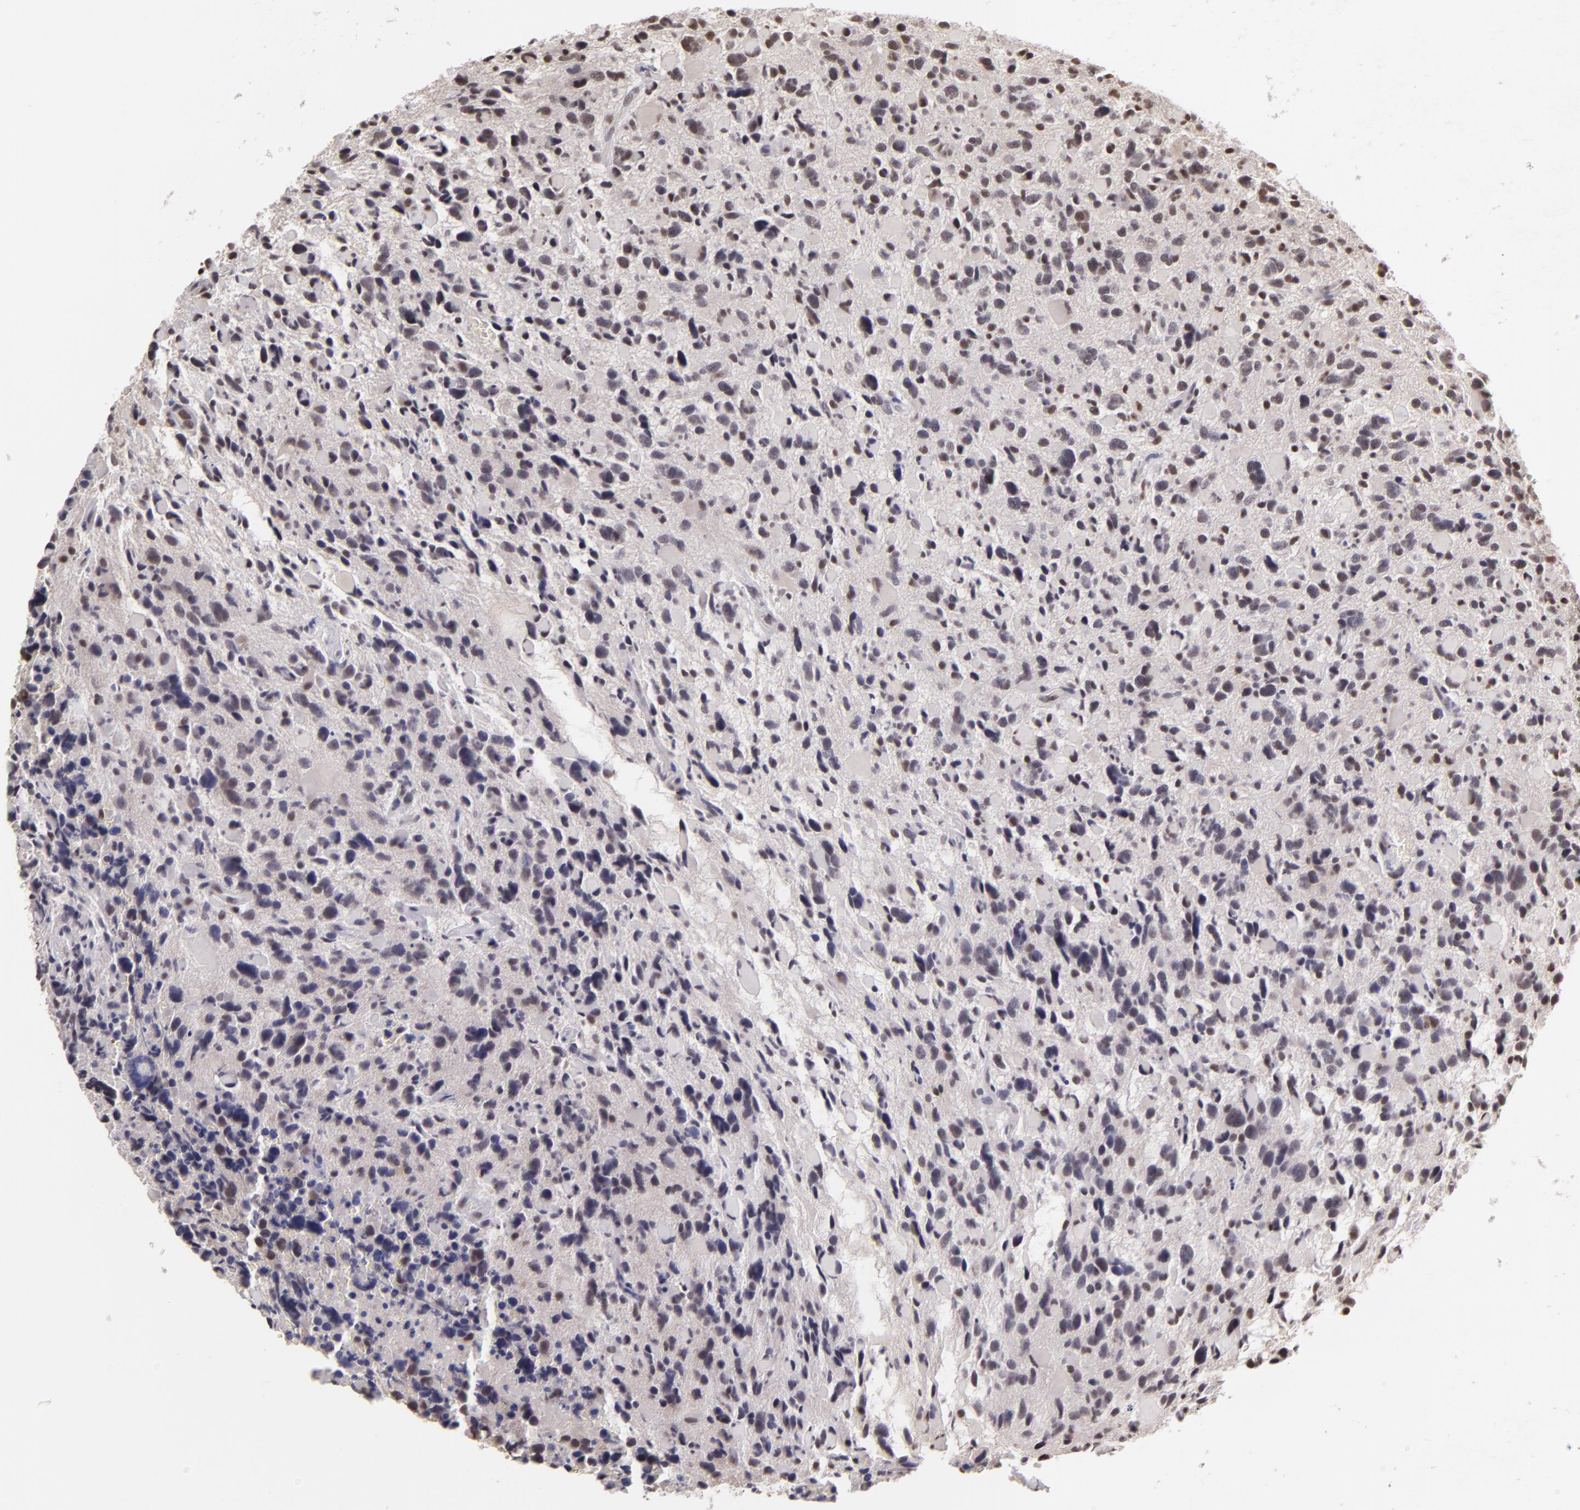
{"staining": {"intensity": "weak", "quantity": "<25%", "location": "nuclear"}, "tissue": "glioma", "cell_type": "Tumor cells", "image_type": "cancer", "snomed": [{"axis": "morphology", "description": "Glioma, malignant, High grade"}, {"axis": "topography", "description": "Brain"}], "caption": "This is an immunohistochemistry (IHC) photomicrograph of malignant glioma (high-grade). There is no staining in tumor cells.", "gene": "INTS6", "patient": {"sex": "female", "age": 37}}